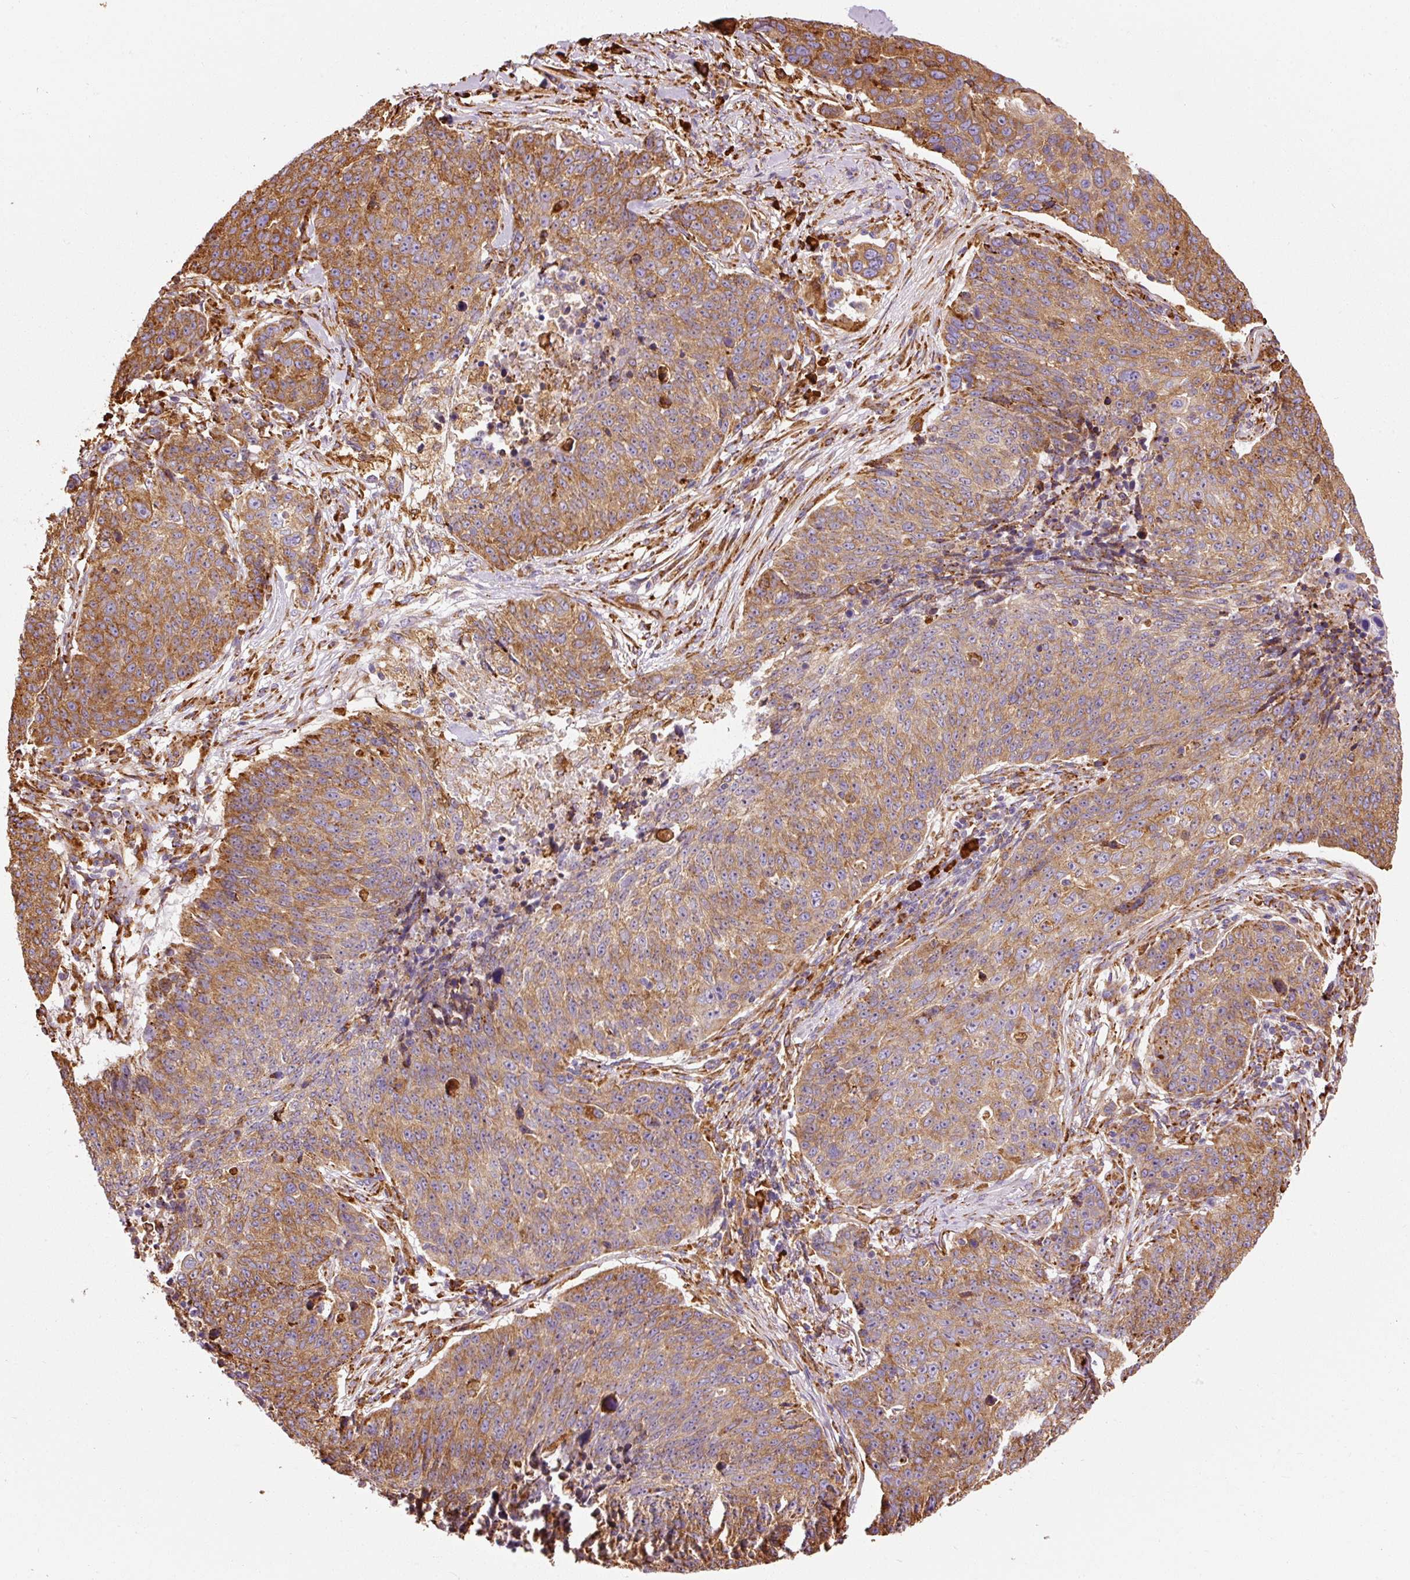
{"staining": {"intensity": "moderate", "quantity": ">75%", "location": "cytoplasmic/membranous"}, "tissue": "lung cancer", "cell_type": "Tumor cells", "image_type": "cancer", "snomed": [{"axis": "morphology", "description": "Normal tissue, NOS"}, {"axis": "morphology", "description": "Squamous cell carcinoma, NOS"}, {"axis": "topography", "description": "Lymph node"}, {"axis": "topography", "description": "Lung"}], "caption": "Lung cancer (squamous cell carcinoma) was stained to show a protein in brown. There is medium levels of moderate cytoplasmic/membranous expression in about >75% of tumor cells.", "gene": "KLC1", "patient": {"sex": "male", "age": 66}}